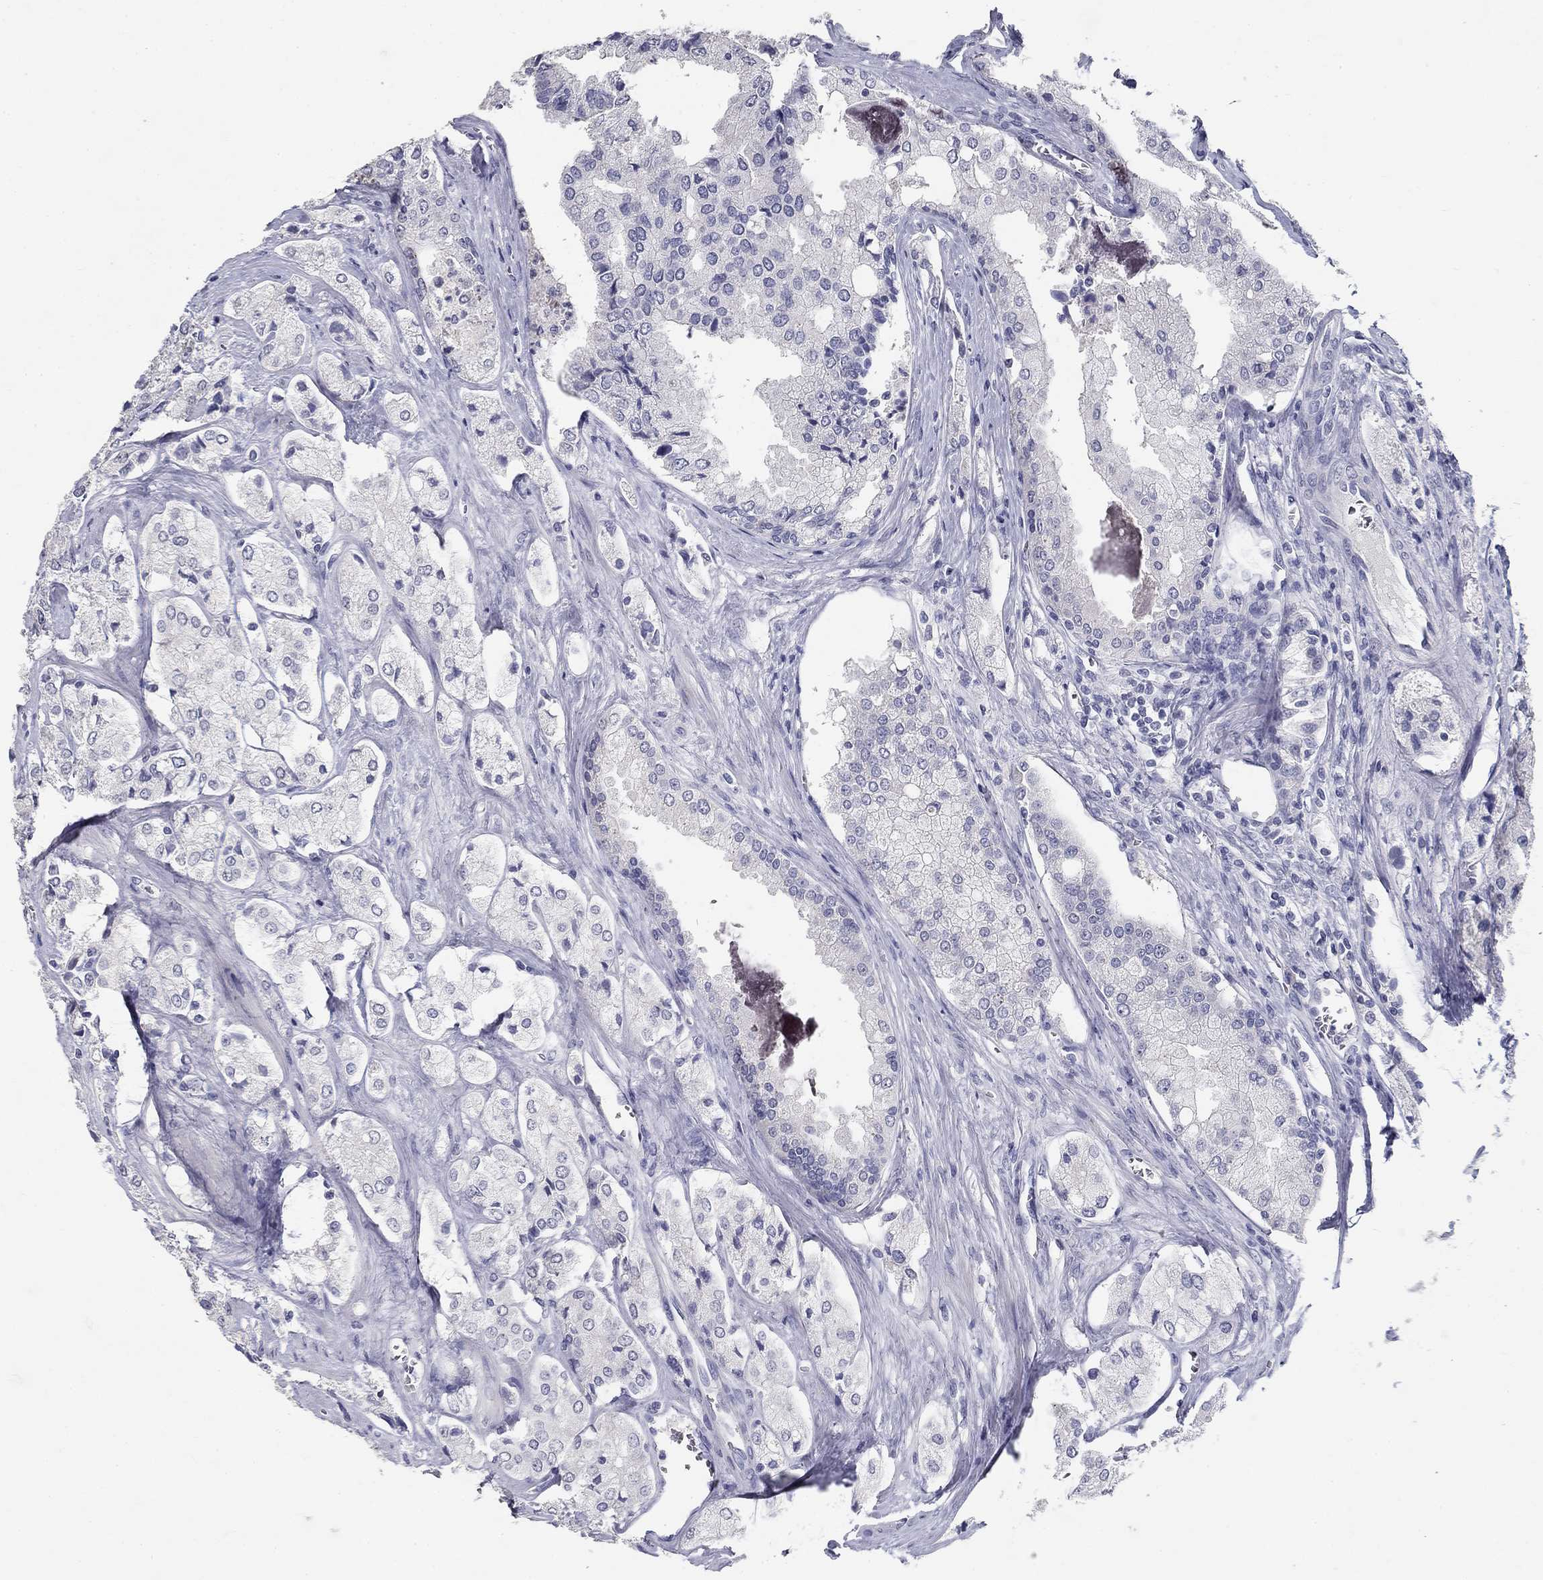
{"staining": {"intensity": "negative", "quantity": "none", "location": "none"}, "tissue": "prostate cancer", "cell_type": "Tumor cells", "image_type": "cancer", "snomed": [{"axis": "morphology", "description": "Adenocarcinoma, NOS"}, {"axis": "topography", "description": "Prostate and seminal vesicle, NOS"}, {"axis": "topography", "description": "Prostate"}], "caption": "Prostate adenocarcinoma was stained to show a protein in brown. There is no significant expression in tumor cells.", "gene": "POMC", "patient": {"sex": "male", "age": 67}}